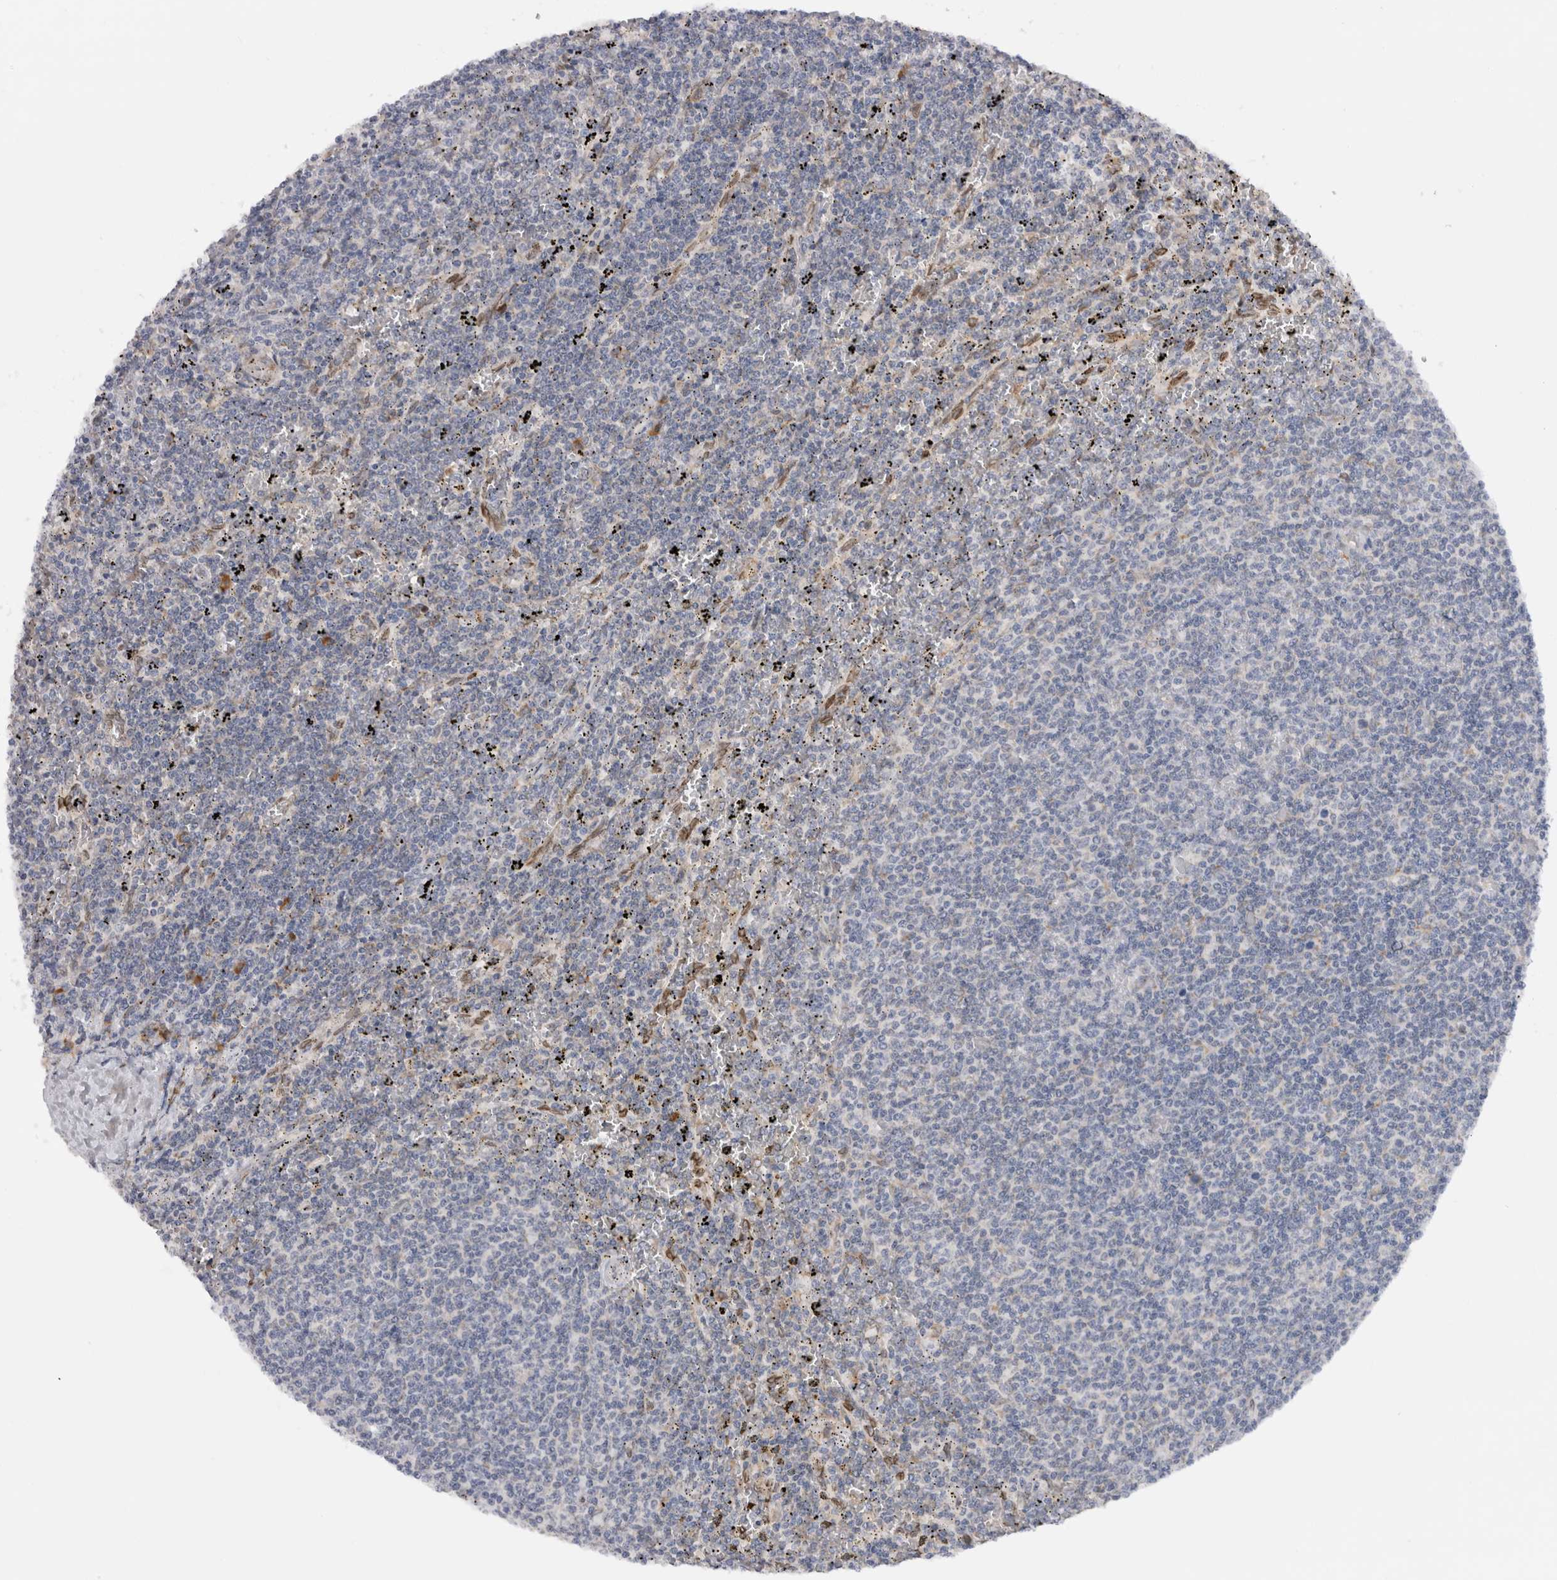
{"staining": {"intensity": "negative", "quantity": "none", "location": "none"}, "tissue": "lymphoma", "cell_type": "Tumor cells", "image_type": "cancer", "snomed": [{"axis": "morphology", "description": "Malignant lymphoma, non-Hodgkin's type, Low grade"}, {"axis": "topography", "description": "Spleen"}], "caption": "Human malignant lymphoma, non-Hodgkin's type (low-grade) stained for a protein using immunohistochemistry (IHC) shows no positivity in tumor cells.", "gene": "VCPIP1", "patient": {"sex": "female", "age": 50}}